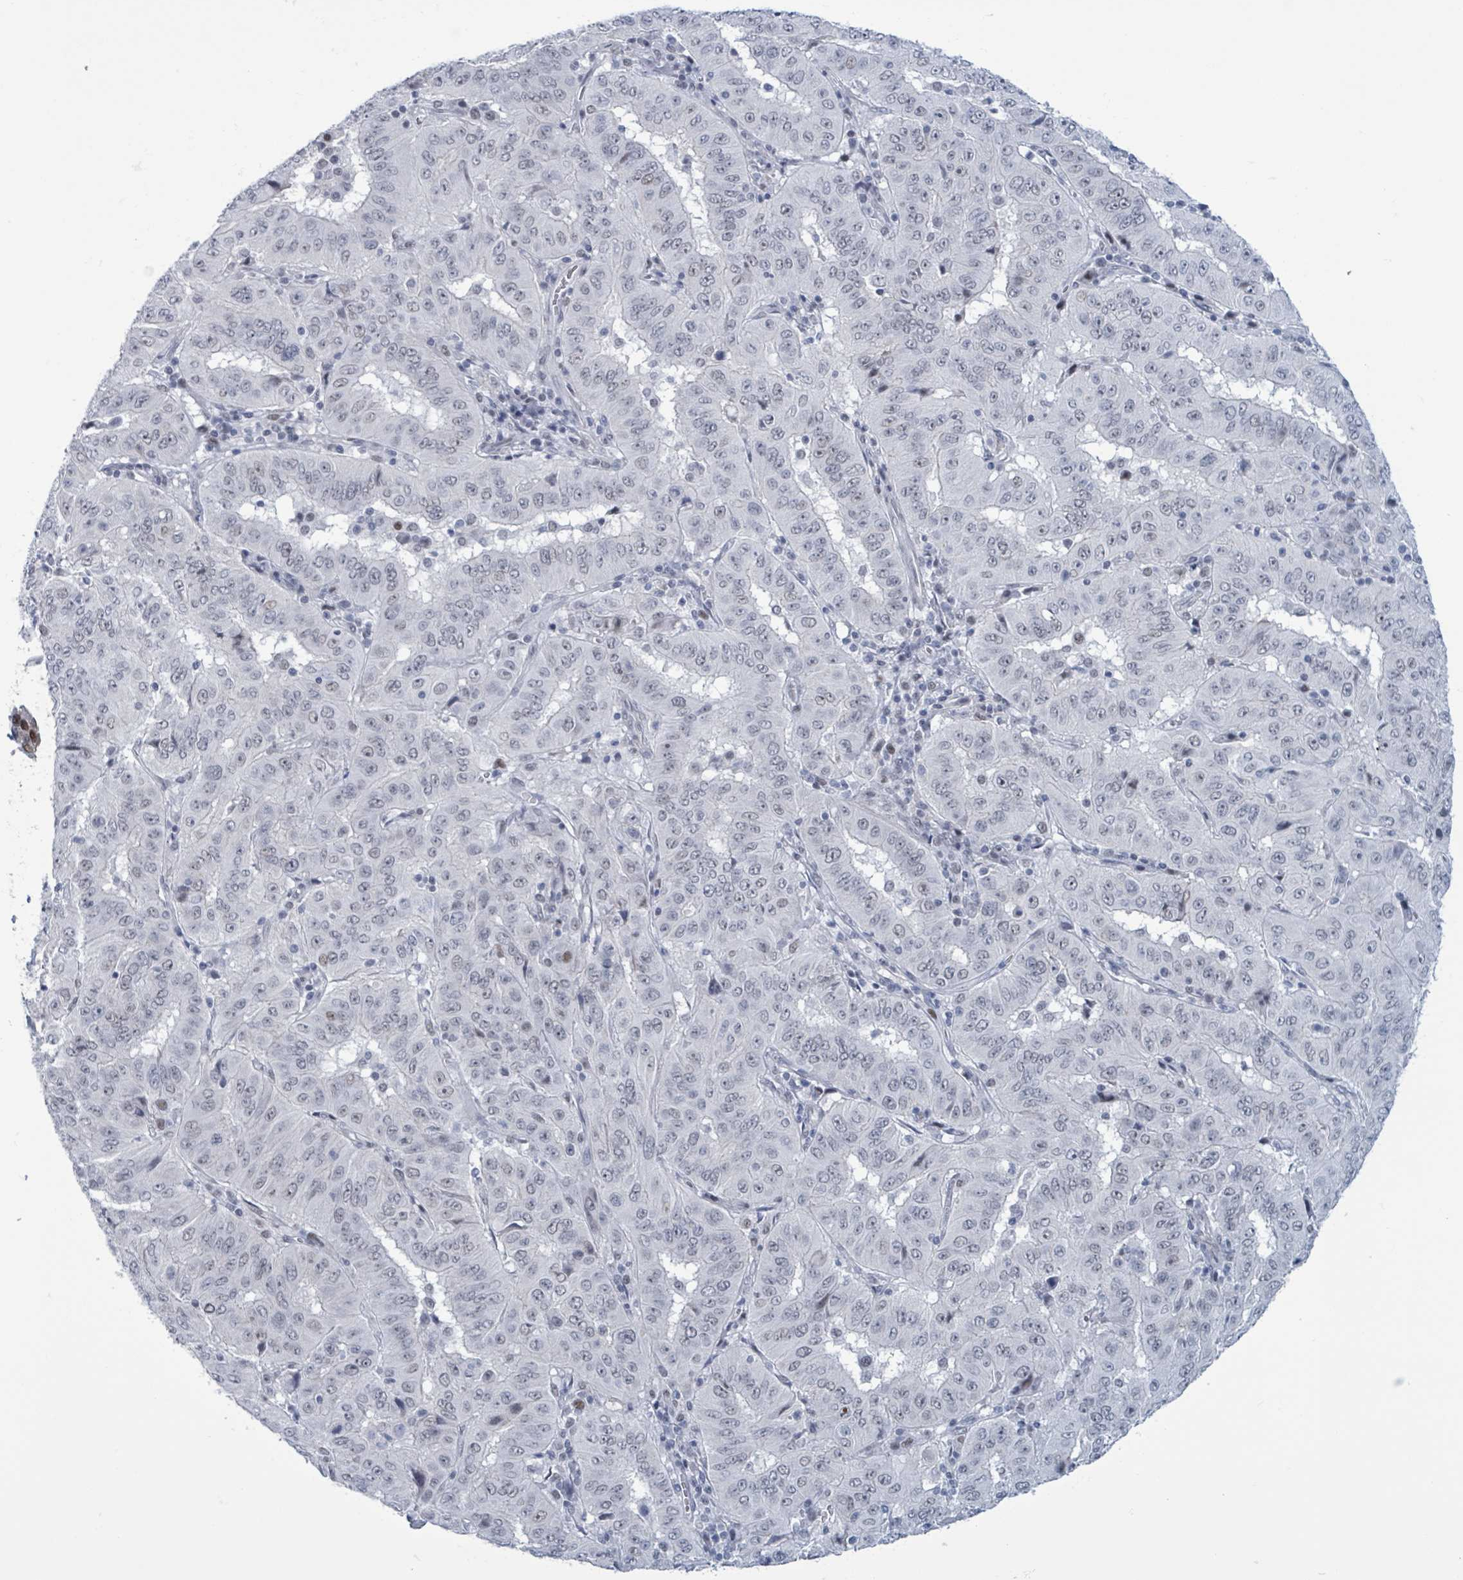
{"staining": {"intensity": "weak", "quantity": "<25%", "location": "nuclear"}, "tissue": "pancreatic cancer", "cell_type": "Tumor cells", "image_type": "cancer", "snomed": [{"axis": "morphology", "description": "Adenocarcinoma, NOS"}, {"axis": "topography", "description": "Pancreas"}], "caption": "A micrograph of pancreatic adenocarcinoma stained for a protein shows no brown staining in tumor cells. Brightfield microscopy of immunohistochemistry (IHC) stained with DAB (3,3'-diaminobenzidine) (brown) and hematoxylin (blue), captured at high magnification.", "gene": "CT45A5", "patient": {"sex": "male", "age": 63}}